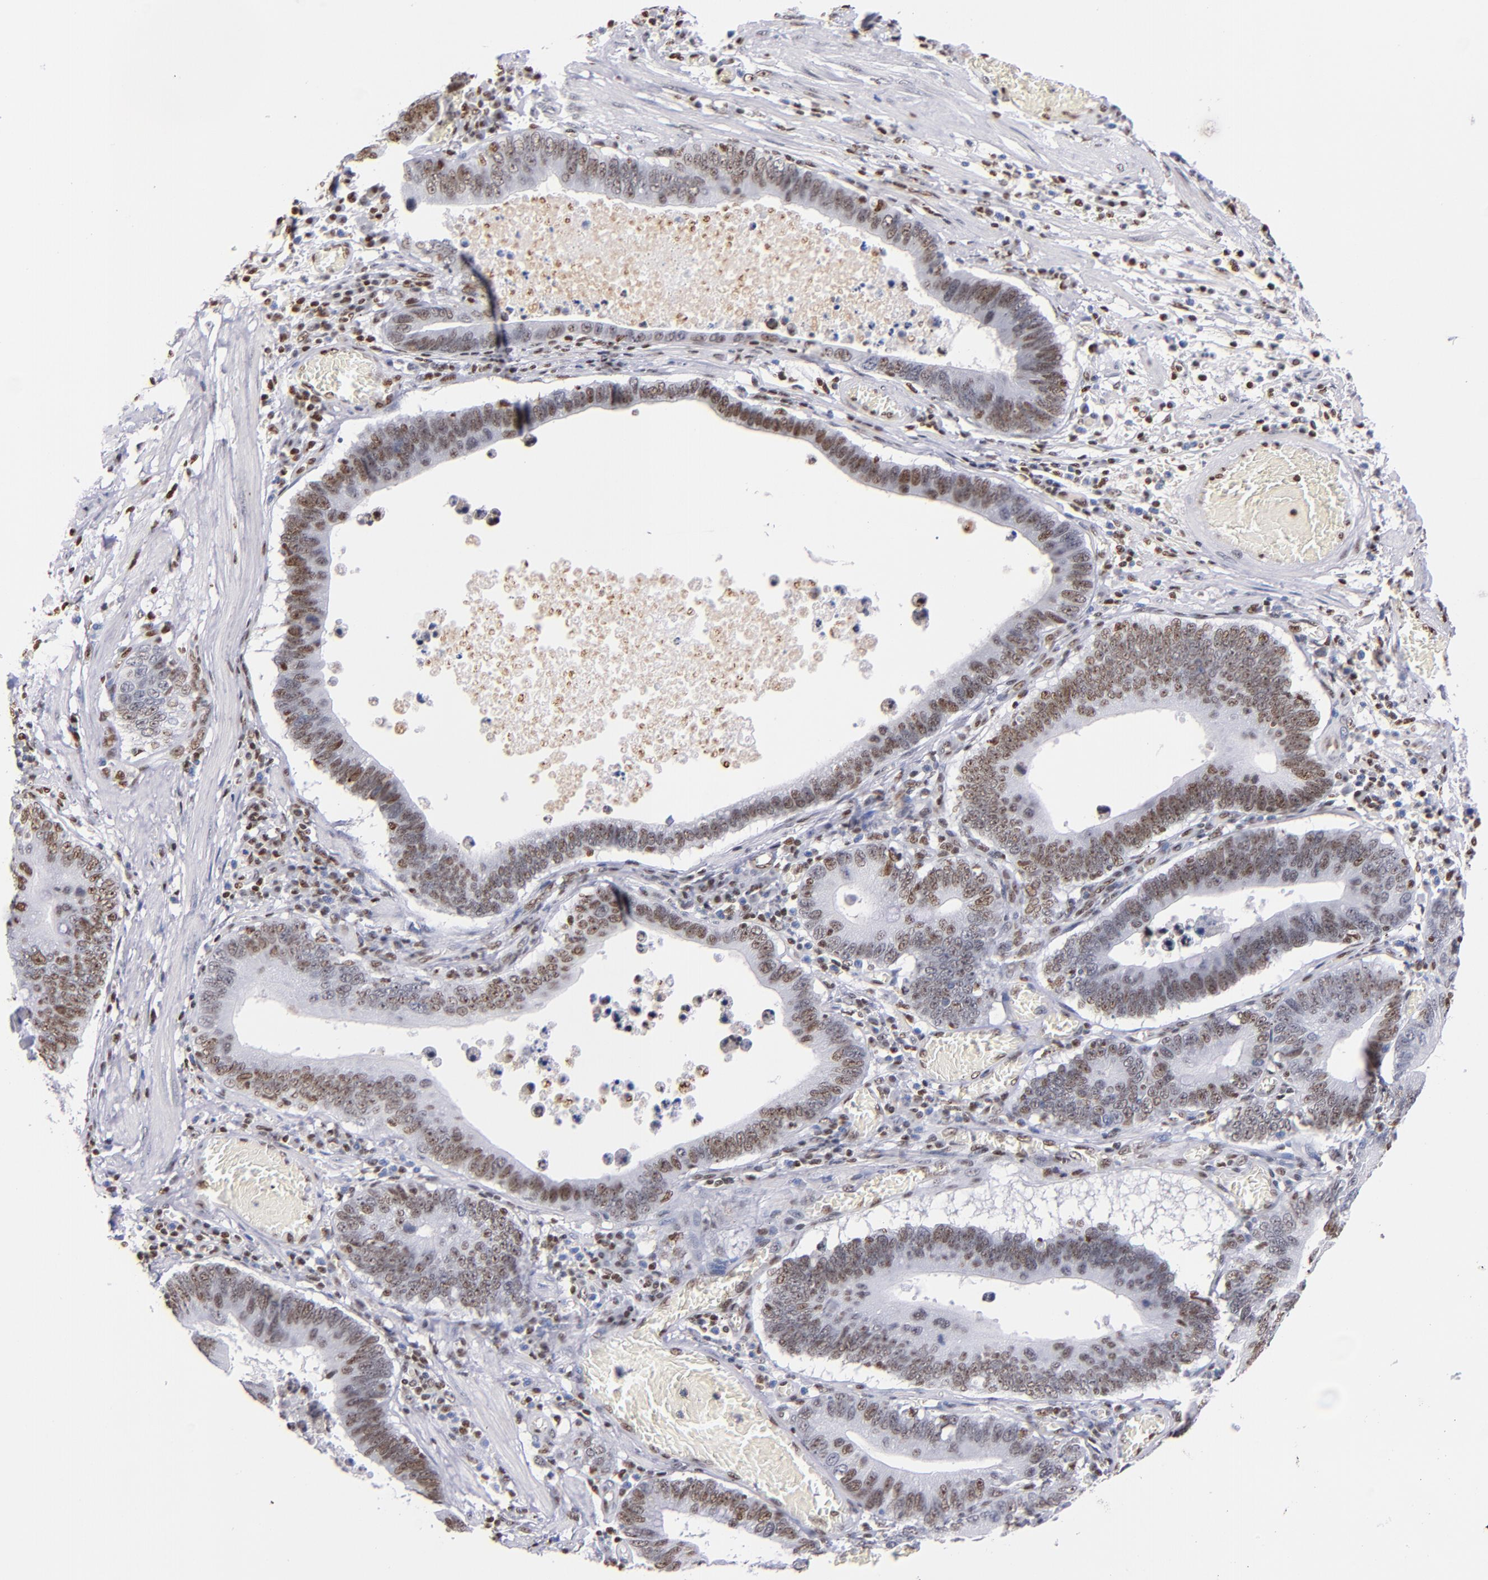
{"staining": {"intensity": "moderate", "quantity": ">75%", "location": "nuclear"}, "tissue": "stomach cancer", "cell_type": "Tumor cells", "image_type": "cancer", "snomed": [{"axis": "morphology", "description": "Adenocarcinoma, NOS"}, {"axis": "topography", "description": "Stomach"}, {"axis": "topography", "description": "Gastric cardia"}], "caption": "Protein expression analysis of stomach adenocarcinoma demonstrates moderate nuclear staining in approximately >75% of tumor cells.", "gene": "IFI16", "patient": {"sex": "male", "age": 59}}